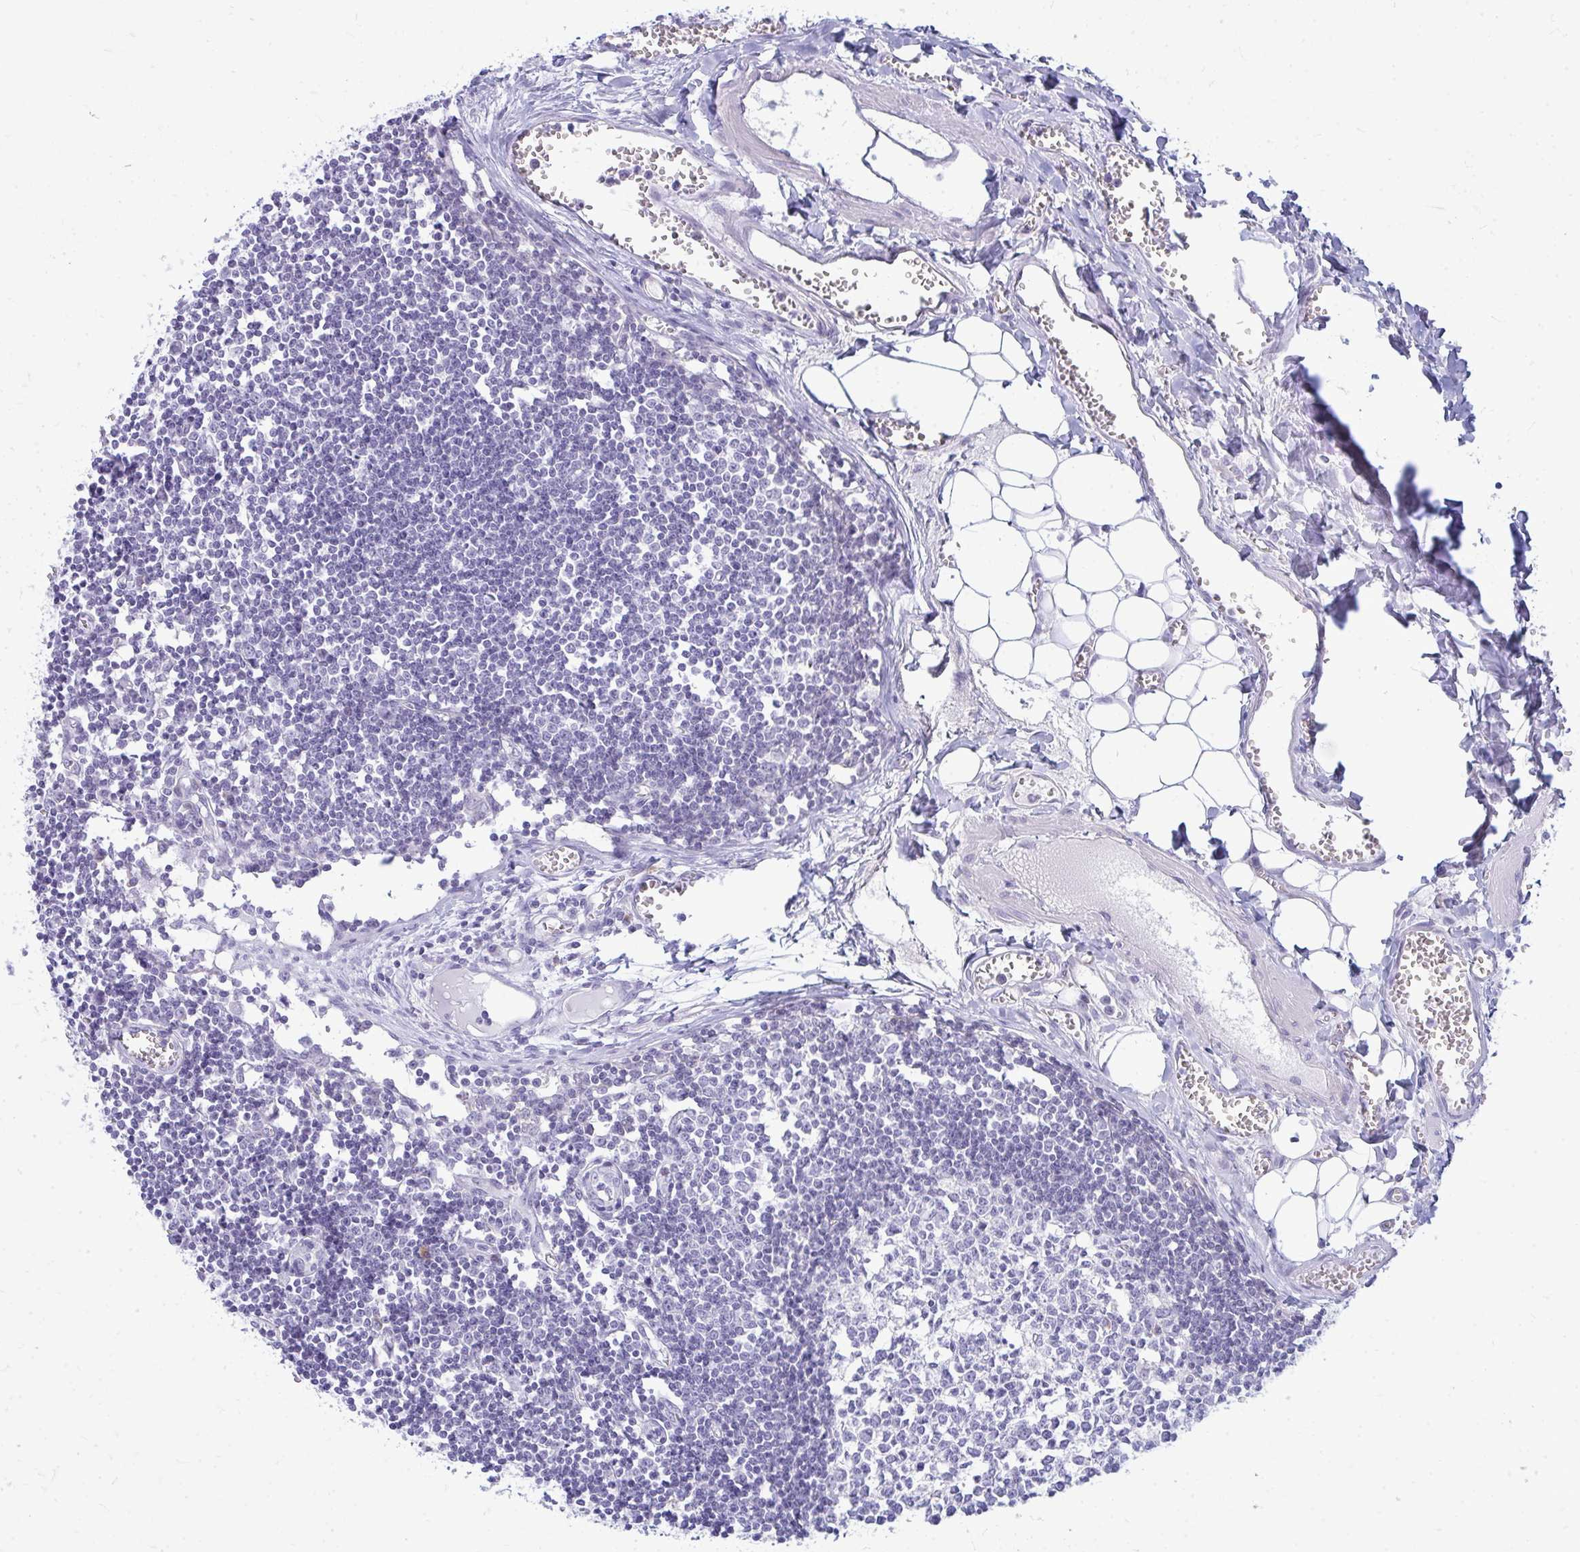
{"staining": {"intensity": "negative", "quantity": "none", "location": "none"}, "tissue": "lymph node", "cell_type": "Germinal center cells", "image_type": "normal", "snomed": [{"axis": "morphology", "description": "Normal tissue, NOS"}, {"axis": "topography", "description": "Lymph node"}], "caption": "Immunohistochemistry (IHC) histopathology image of benign lymph node stained for a protein (brown), which shows no staining in germinal center cells. The staining was performed using DAB (3,3'-diaminobenzidine) to visualize the protein expression in brown, while the nuclei were stained in blue with hematoxylin (Magnification: 20x).", "gene": "TSPEAR", "patient": {"sex": "female", "age": 11}}